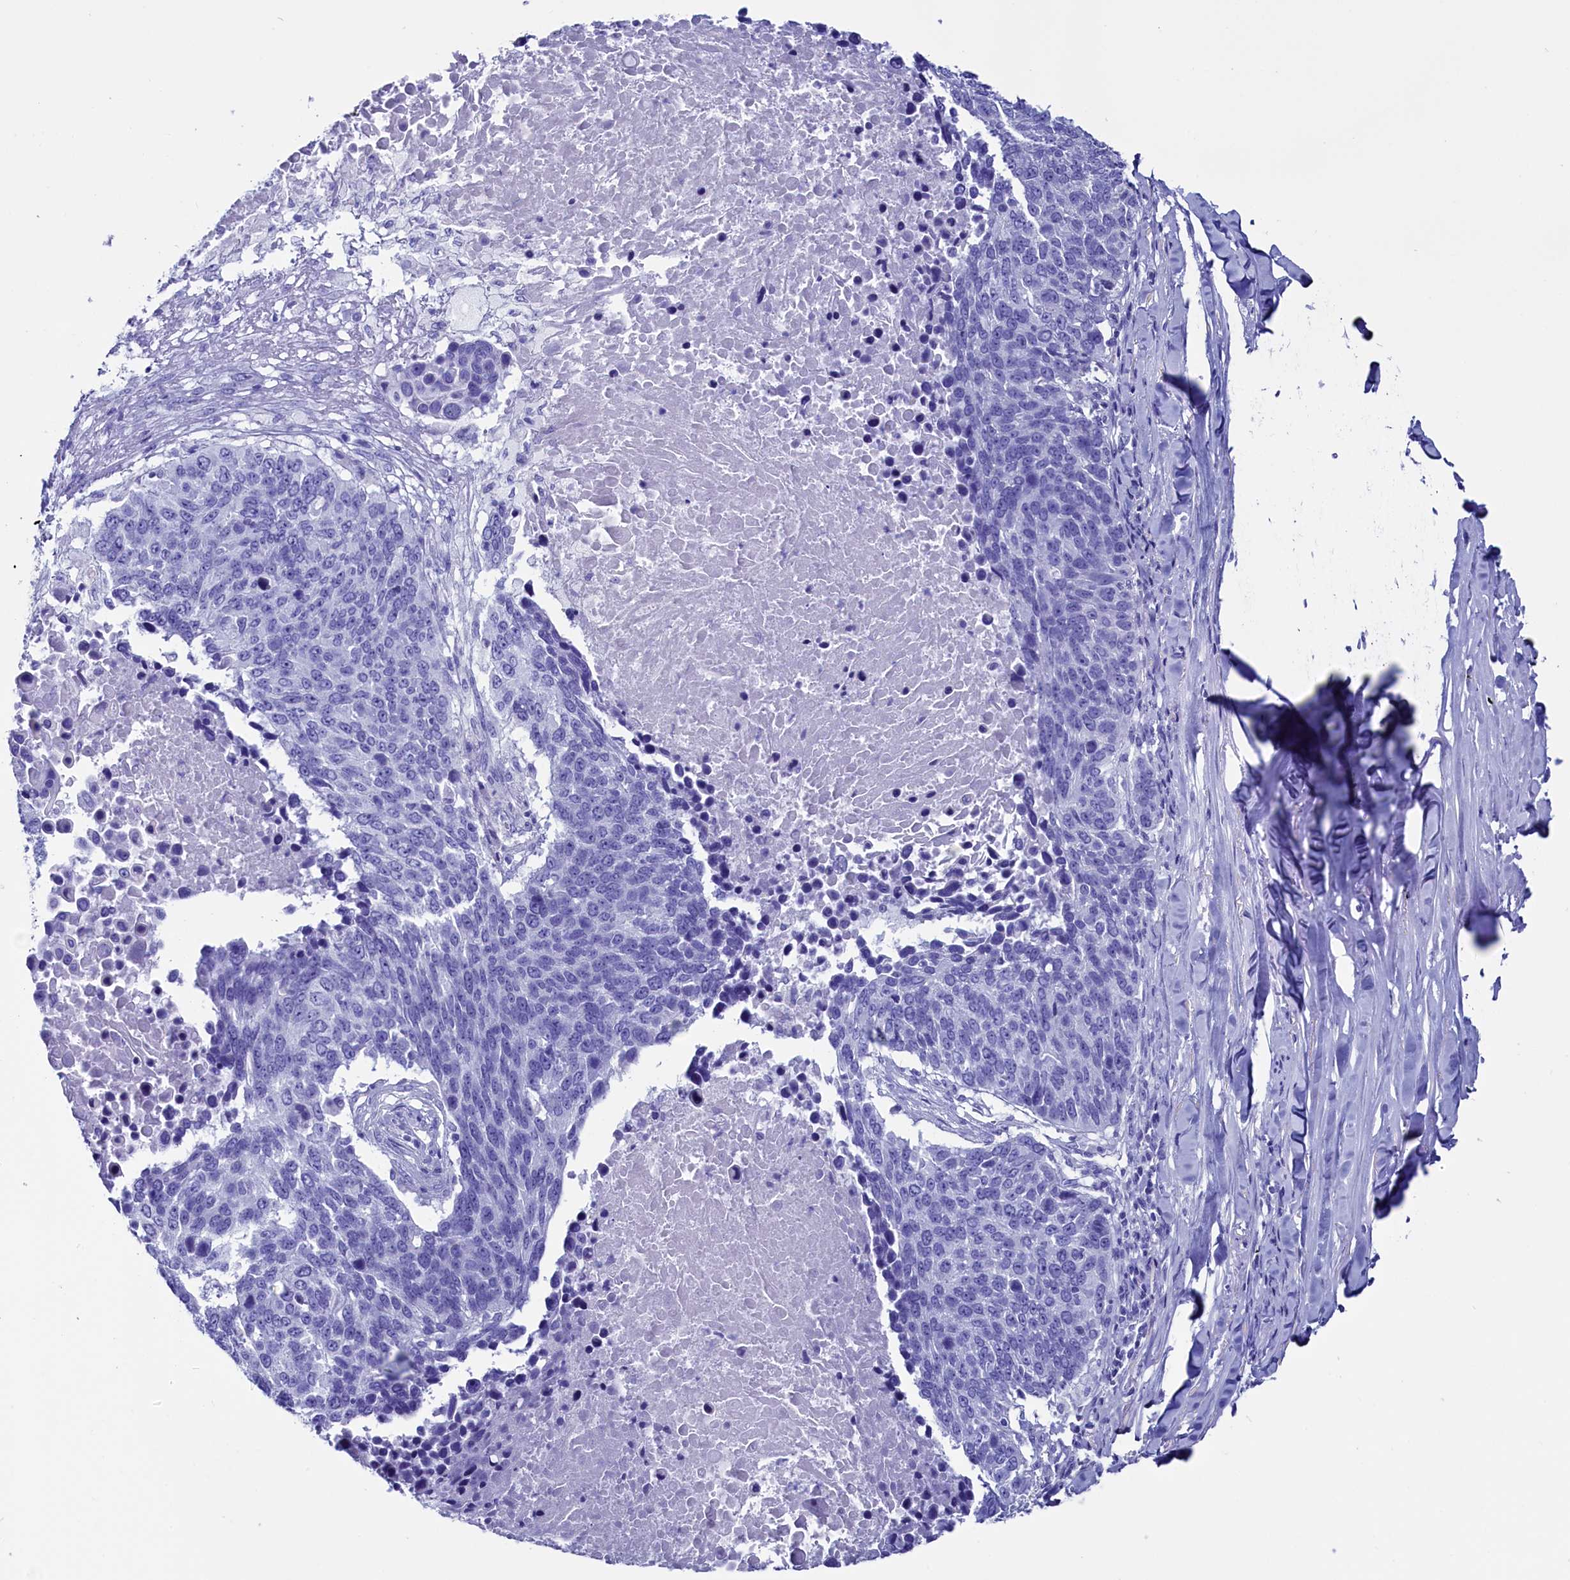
{"staining": {"intensity": "negative", "quantity": "none", "location": "none"}, "tissue": "lung cancer", "cell_type": "Tumor cells", "image_type": "cancer", "snomed": [{"axis": "morphology", "description": "Normal tissue, NOS"}, {"axis": "morphology", "description": "Squamous cell carcinoma, NOS"}, {"axis": "topography", "description": "Lymph node"}, {"axis": "topography", "description": "Lung"}], "caption": "Tumor cells show no significant protein positivity in lung cancer.", "gene": "ANKRD29", "patient": {"sex": "male", "age": 66}}